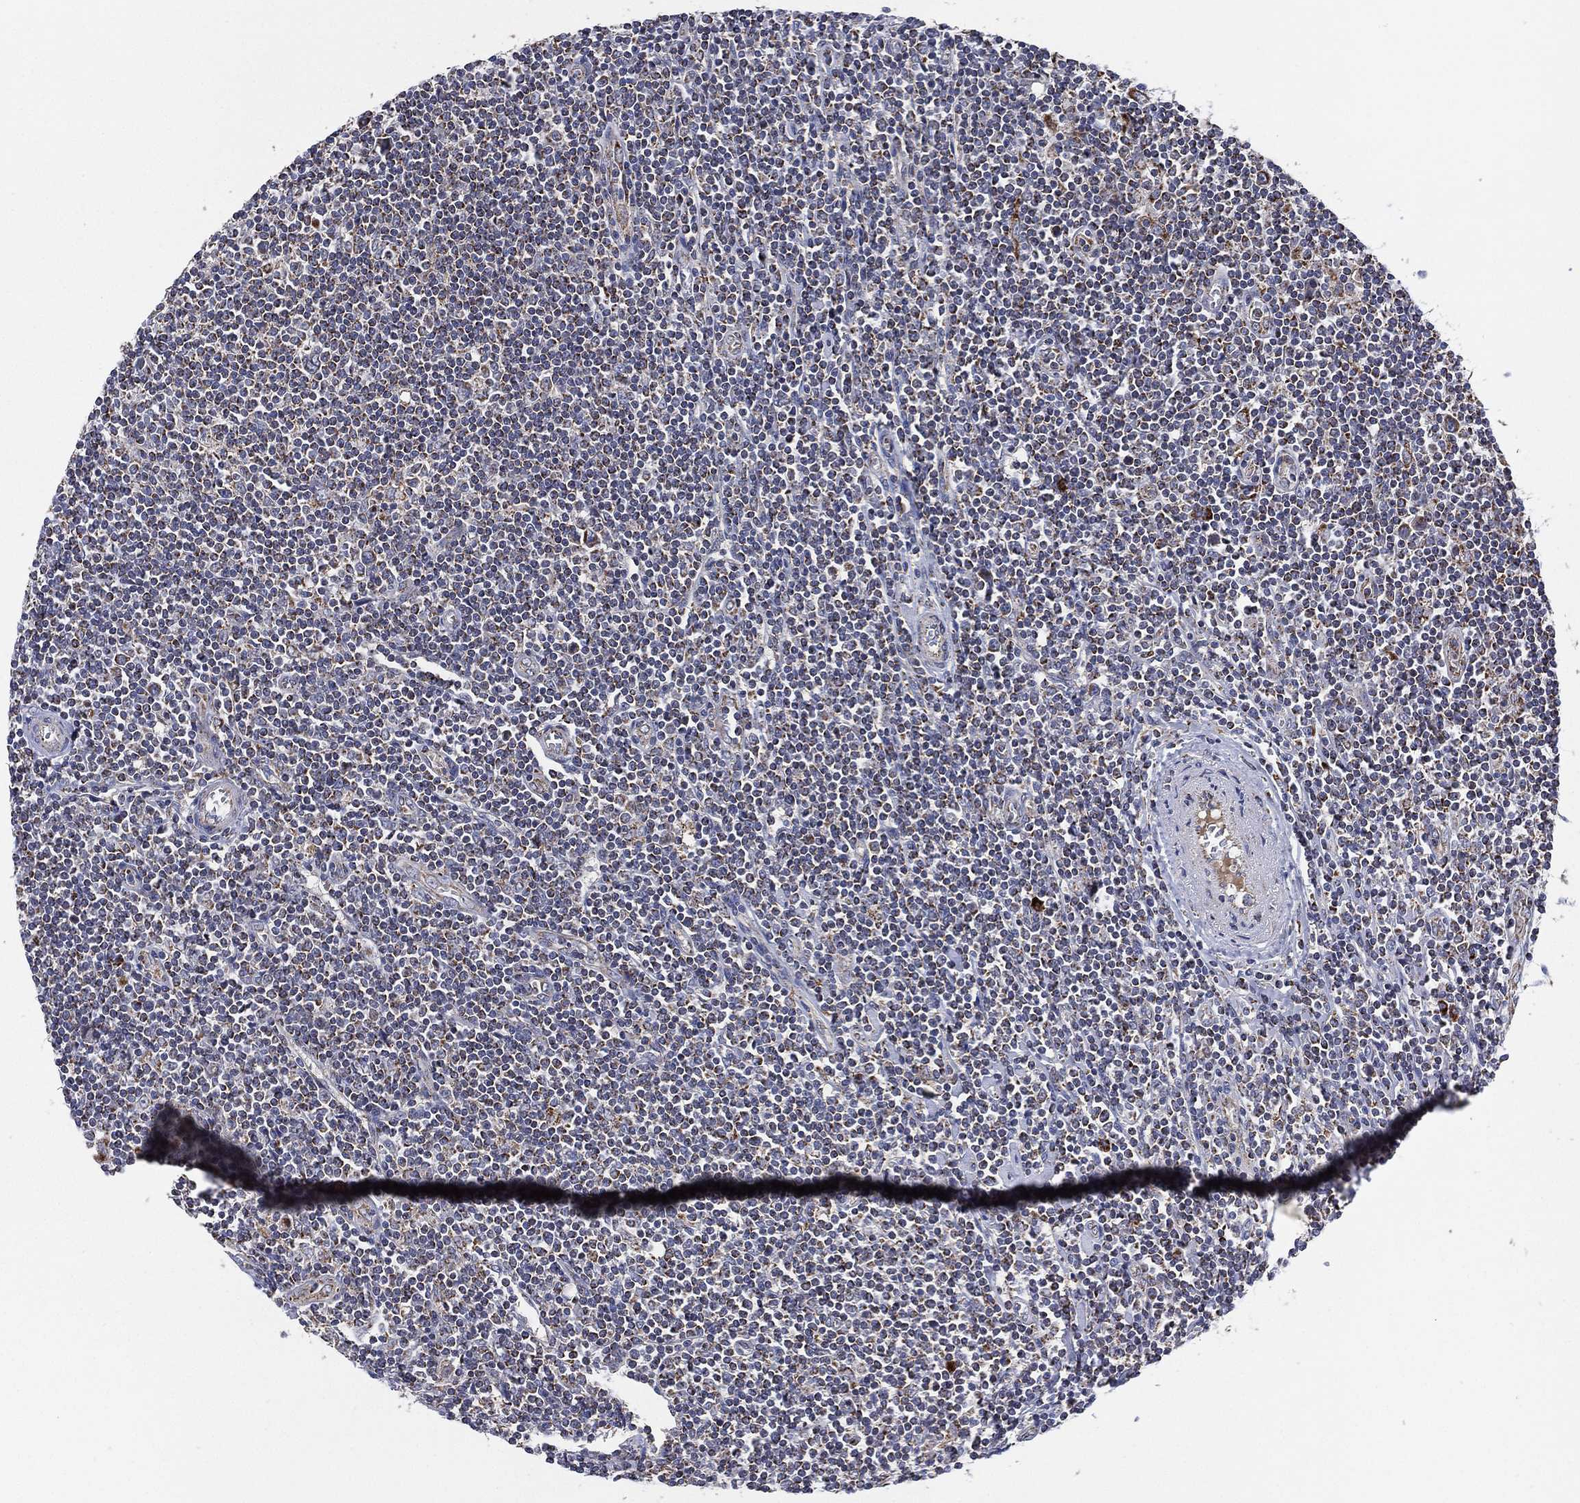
{"staining": {"intensity": "negative", "quantity": "none", "location": "none"}, "tissue": "lymphoma", "cell_type": "Tumor cells", "image_type": "cancer", "snomed": [{"axis": "morphology", "description": "Hodgkin's disease, NOS"}, {"axis": "topography", "description": "Lymph node"}], "caption": "This is an immunohistochemistry histopathology image of human Hodgkin's disease. There is no positivity in tumor cells.", "gene": "PPP2R5A", "patient": {"sex": "male", "age": 40}}